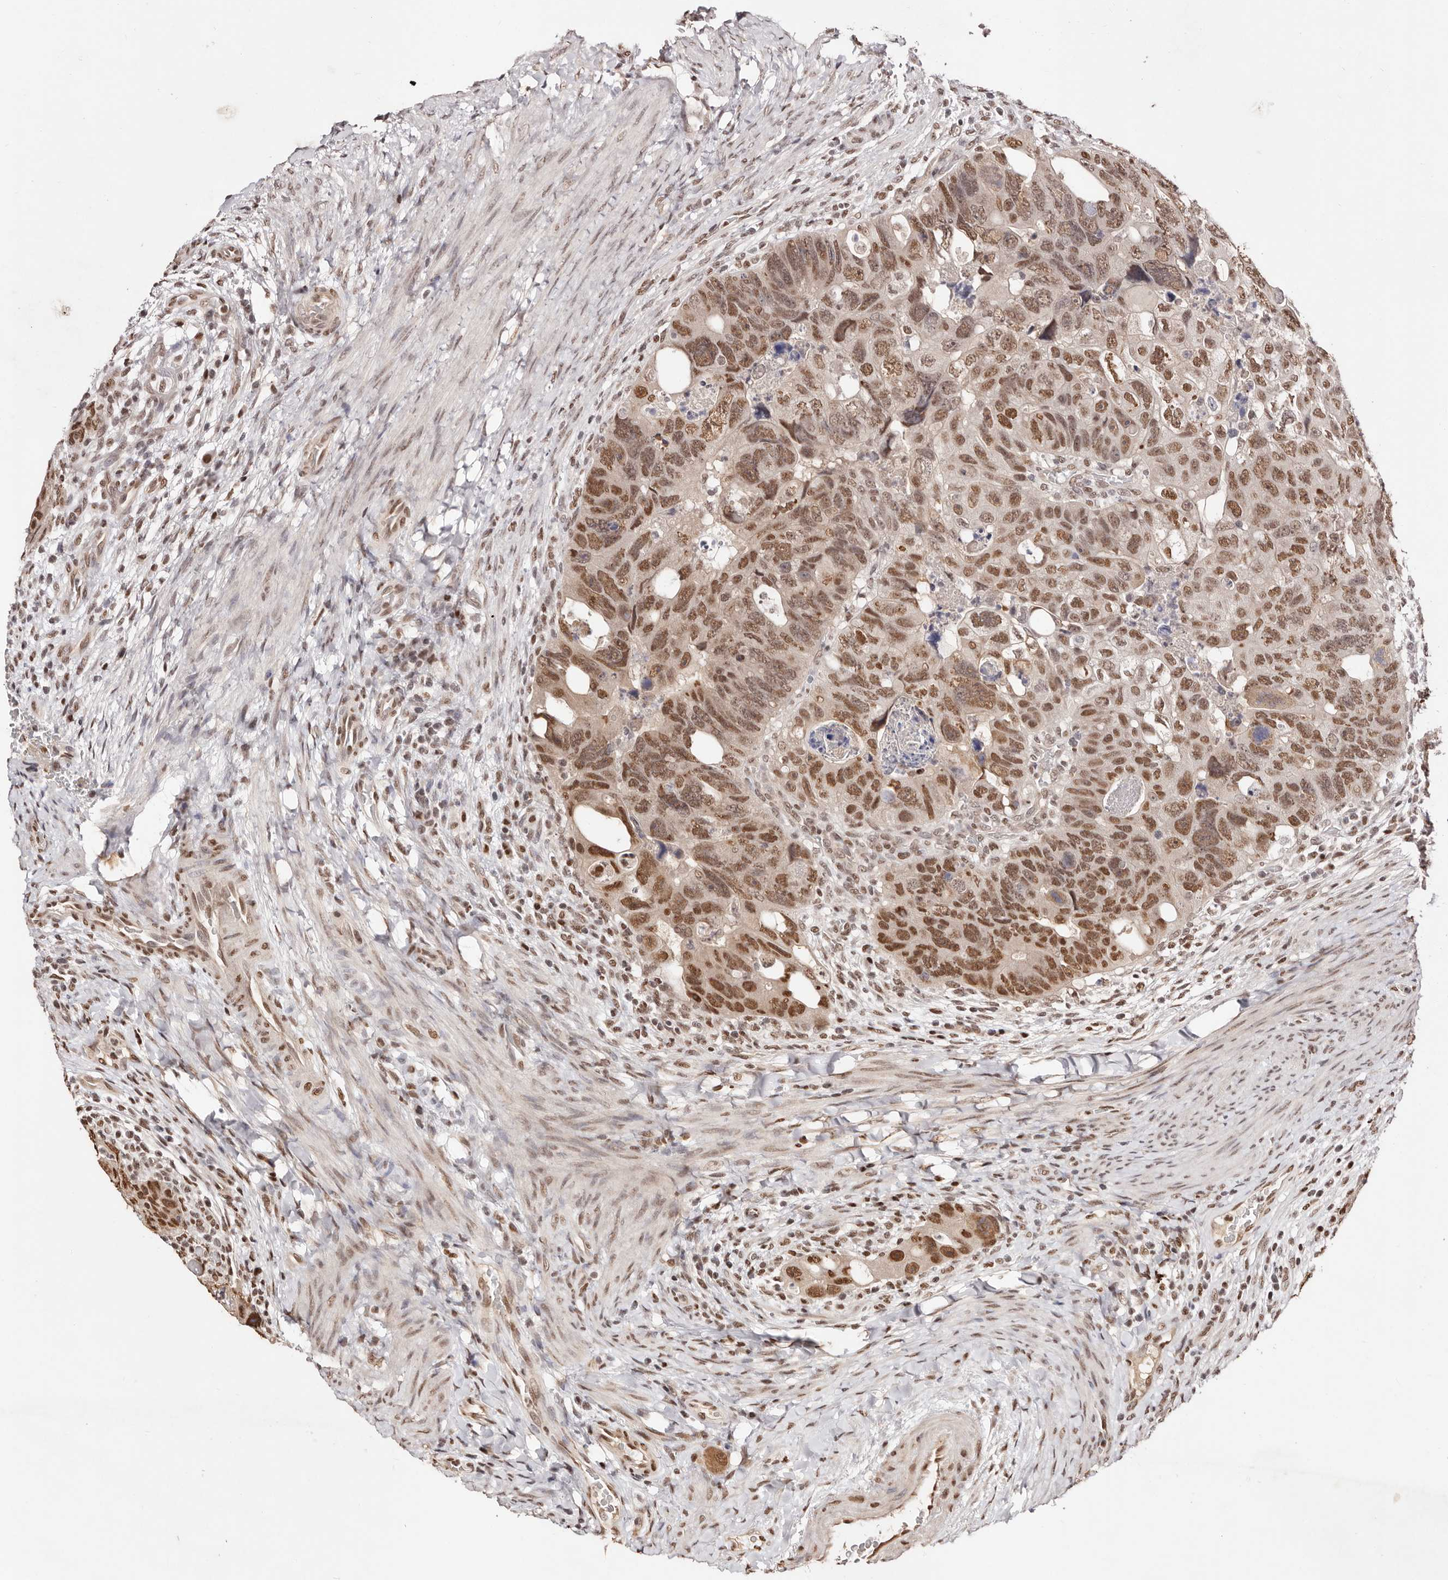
{"staining": {"intensity": "strong", "quantity": ">75%", "location": "nuclear"}, "tissue": "colorectal cancer", "cell_type": "Tumor cells", "image_type": "cancer", "snomed": [{"axis": "morphology", "description": "Adenocarcinoma, NOS"}, {"axis": "topography", "description": "Rectum"}], "caption": "Approximately >75% of tumor cells in colorectal adenocarcinoma show strong nuclear protein staining as visualized by brown immunohistochemical staining.", "gene": "BICRAL", "patient": {"sex": "male", "age": 59}}